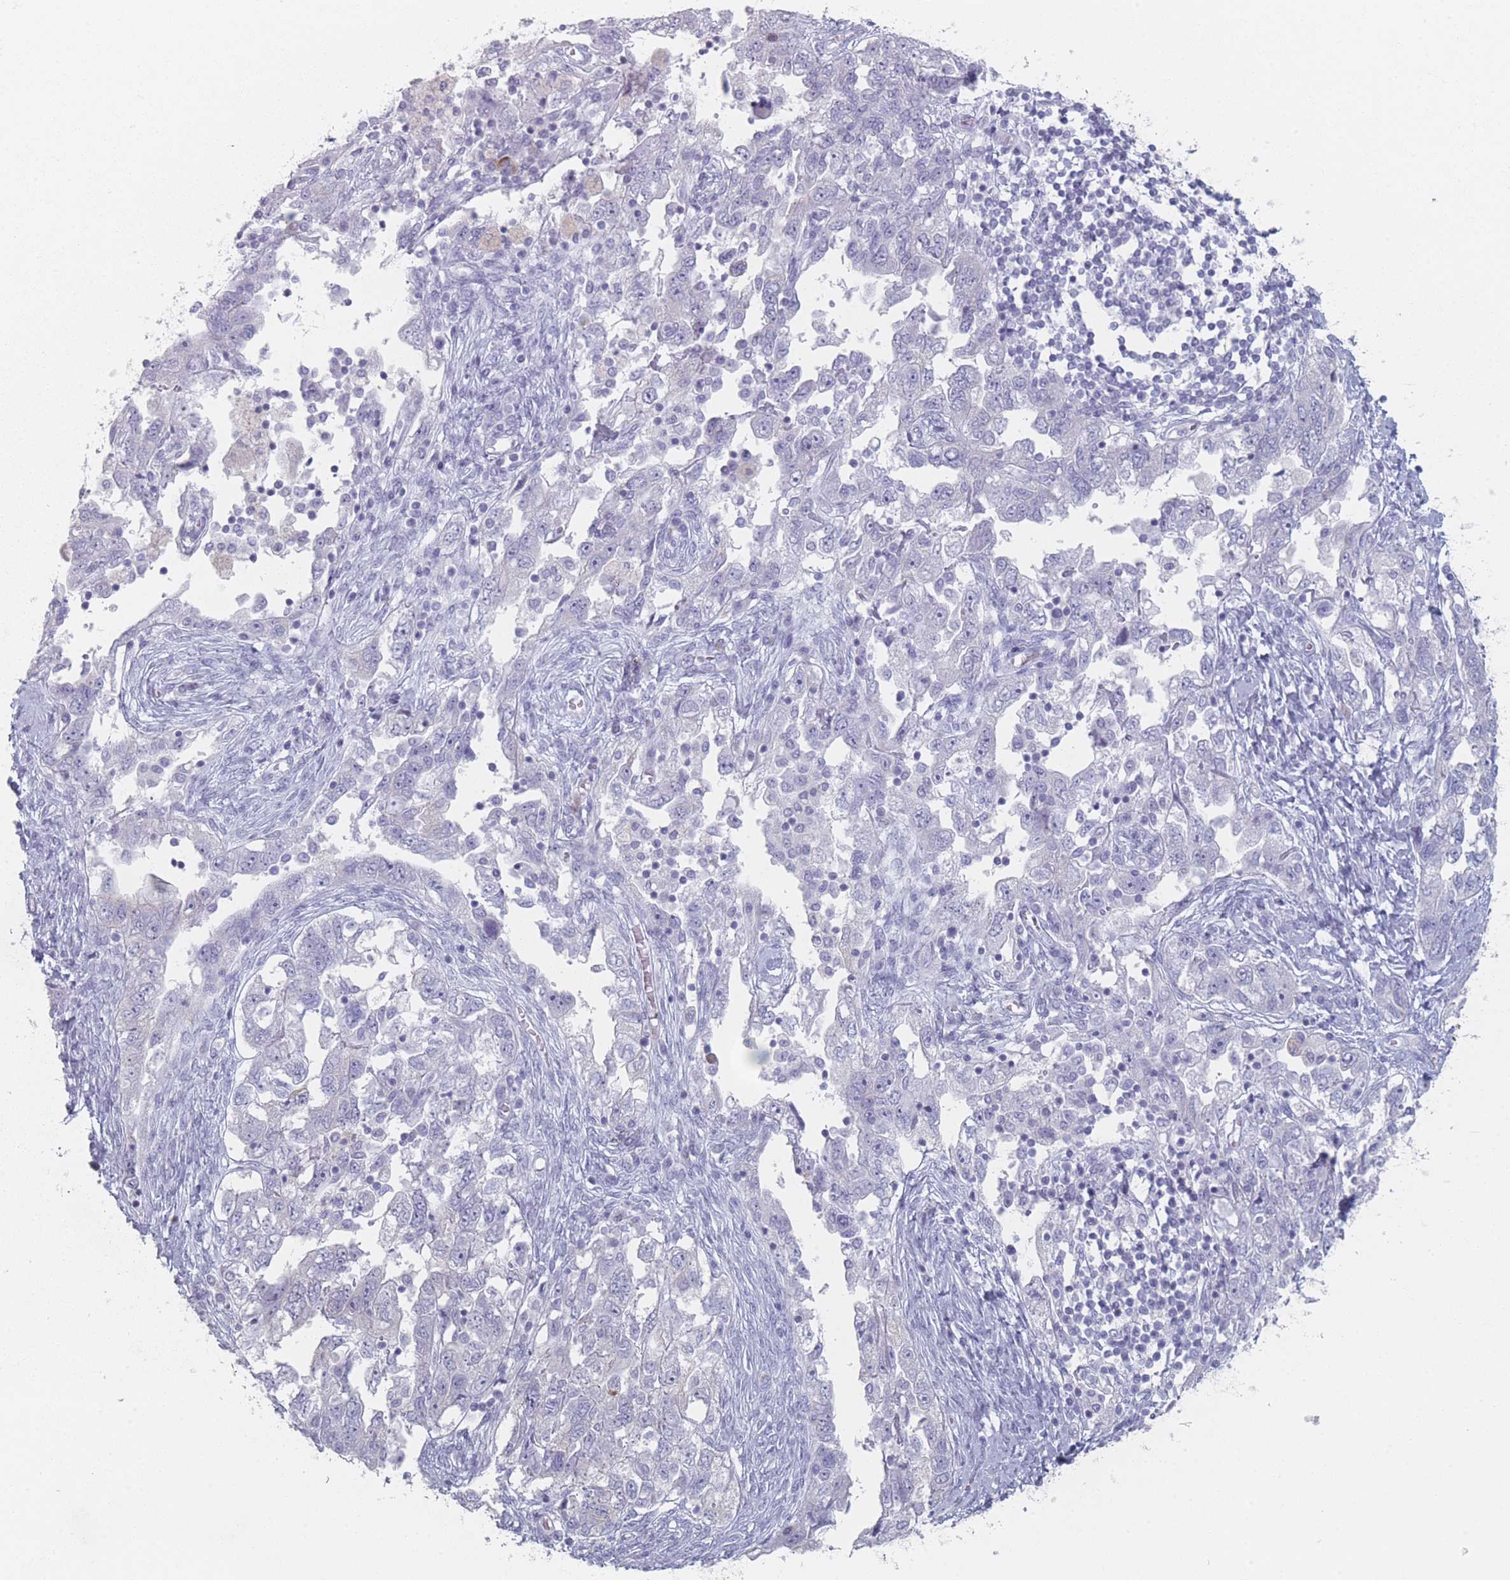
{"staining": {"intensity": "negative", "quantity": "none", "location": "none"}, "tissue": "ovarian cancer", "cell_type": "Tumor cells", "image_type": "cancer", "snomed": [{"axis": "morphology", "description": "Carcinoma, NOS"}, {"axis": "morphology", "description": "Cystadenocarcinoma, serous, NOS"}, {"axis": "topography", "description": "Ovary"}], "caption": "DAB immunohistochemical staining of human ovarian carcinoma exhibits no significant positivity in tumor cells.", "gene": "RNF4", "patient": {"sex": "female", "age": 69}}